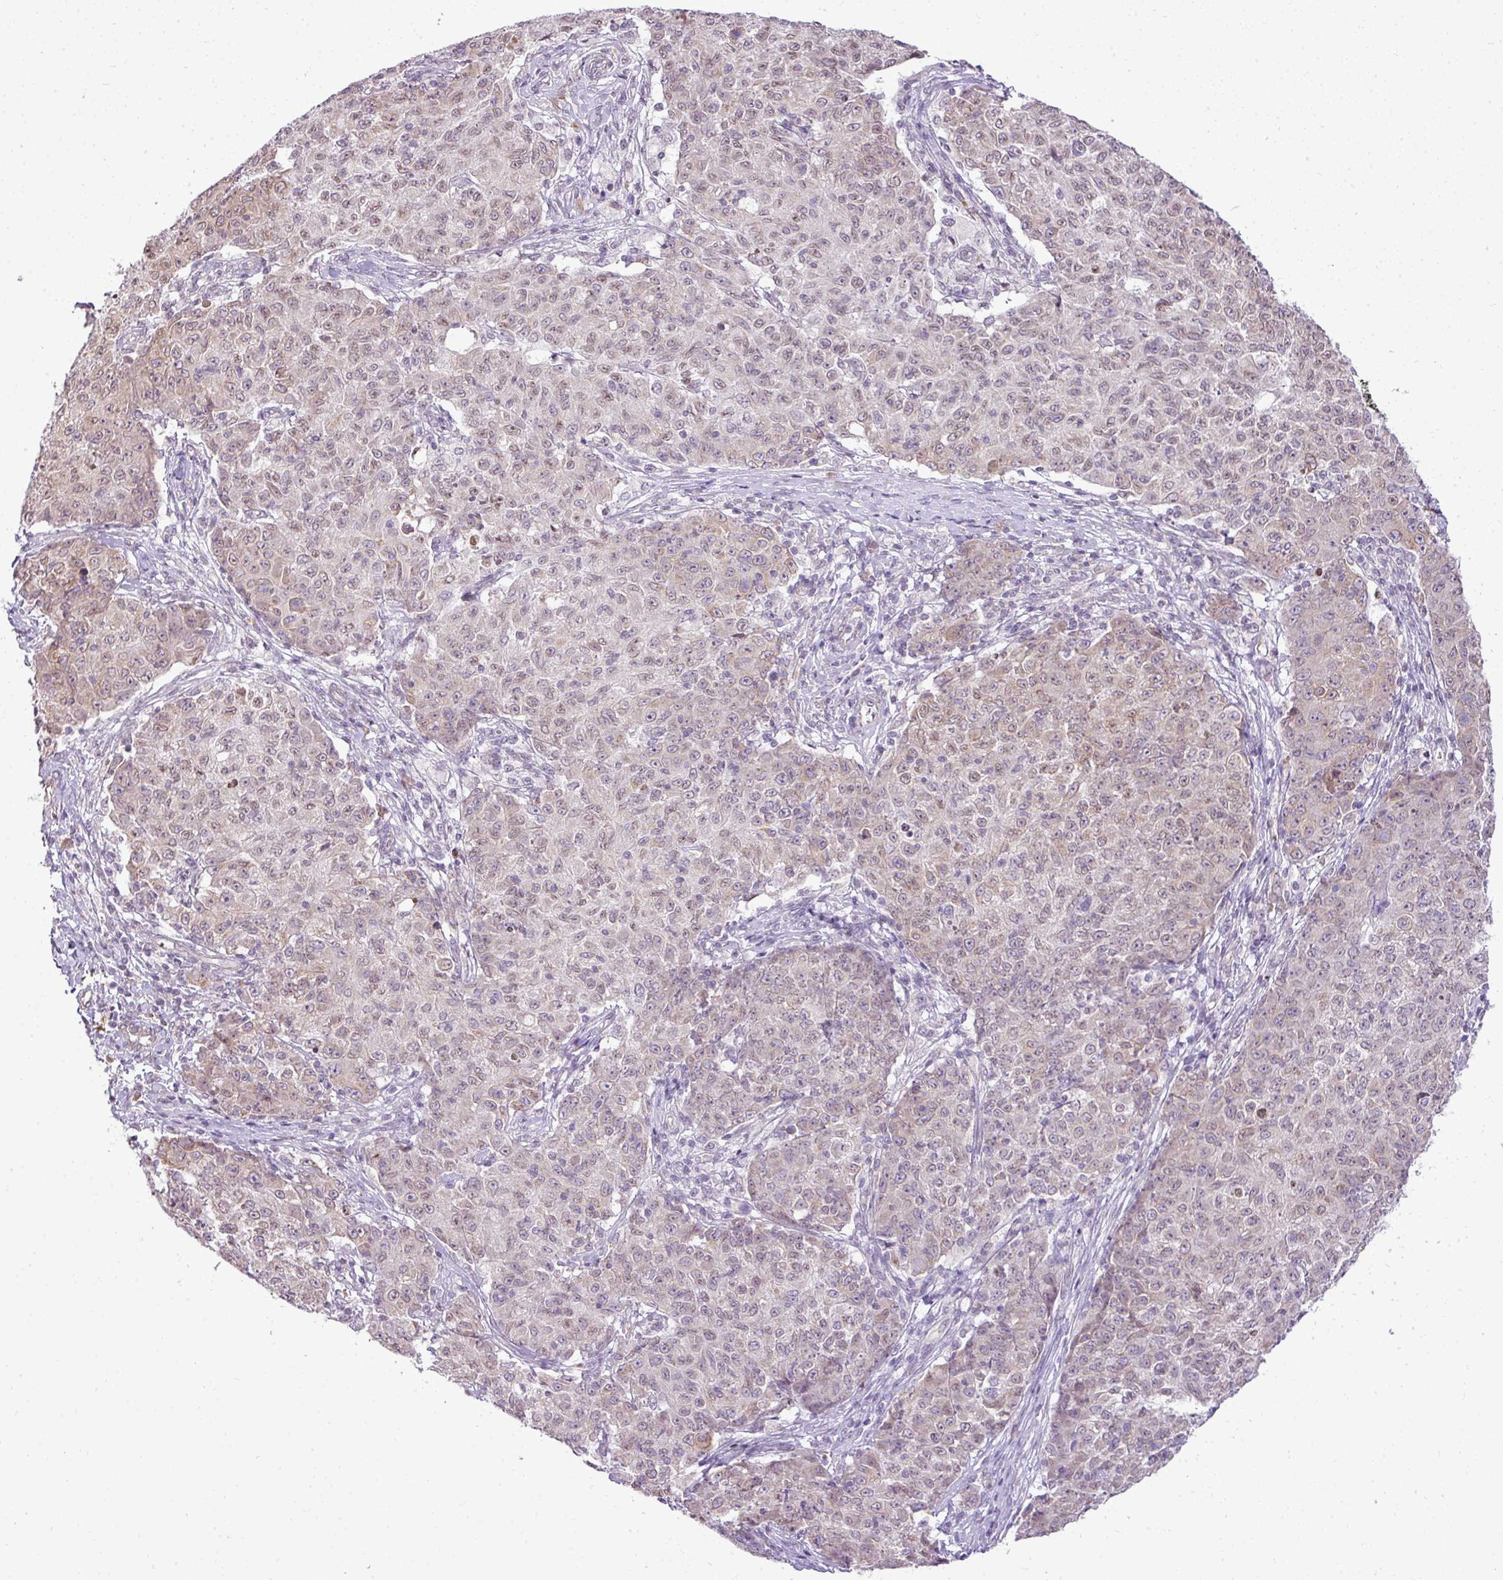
{"staining": {"intensity": "weak", "quantity": "<25%", "location": "nuclear"}, "tissue": "ovarian cancer", "cell_type": "Tumor cells", "image_type": "cancer", "snomed": [{"axis": "morphology", "description": "Carcinoma, endometroid"}, {"axis": "topography", "description": "Ovary"}], "caption": "Tumor cells show no significant protein positivity in ovarian cancer (endometroid carcinoma). (DAB (3,3'-diaminobenzidine) IHC visualized using brightfield microscopy, high magnification).", "gene": "COX18", "patient": {"sex": "female", "age": 42}}